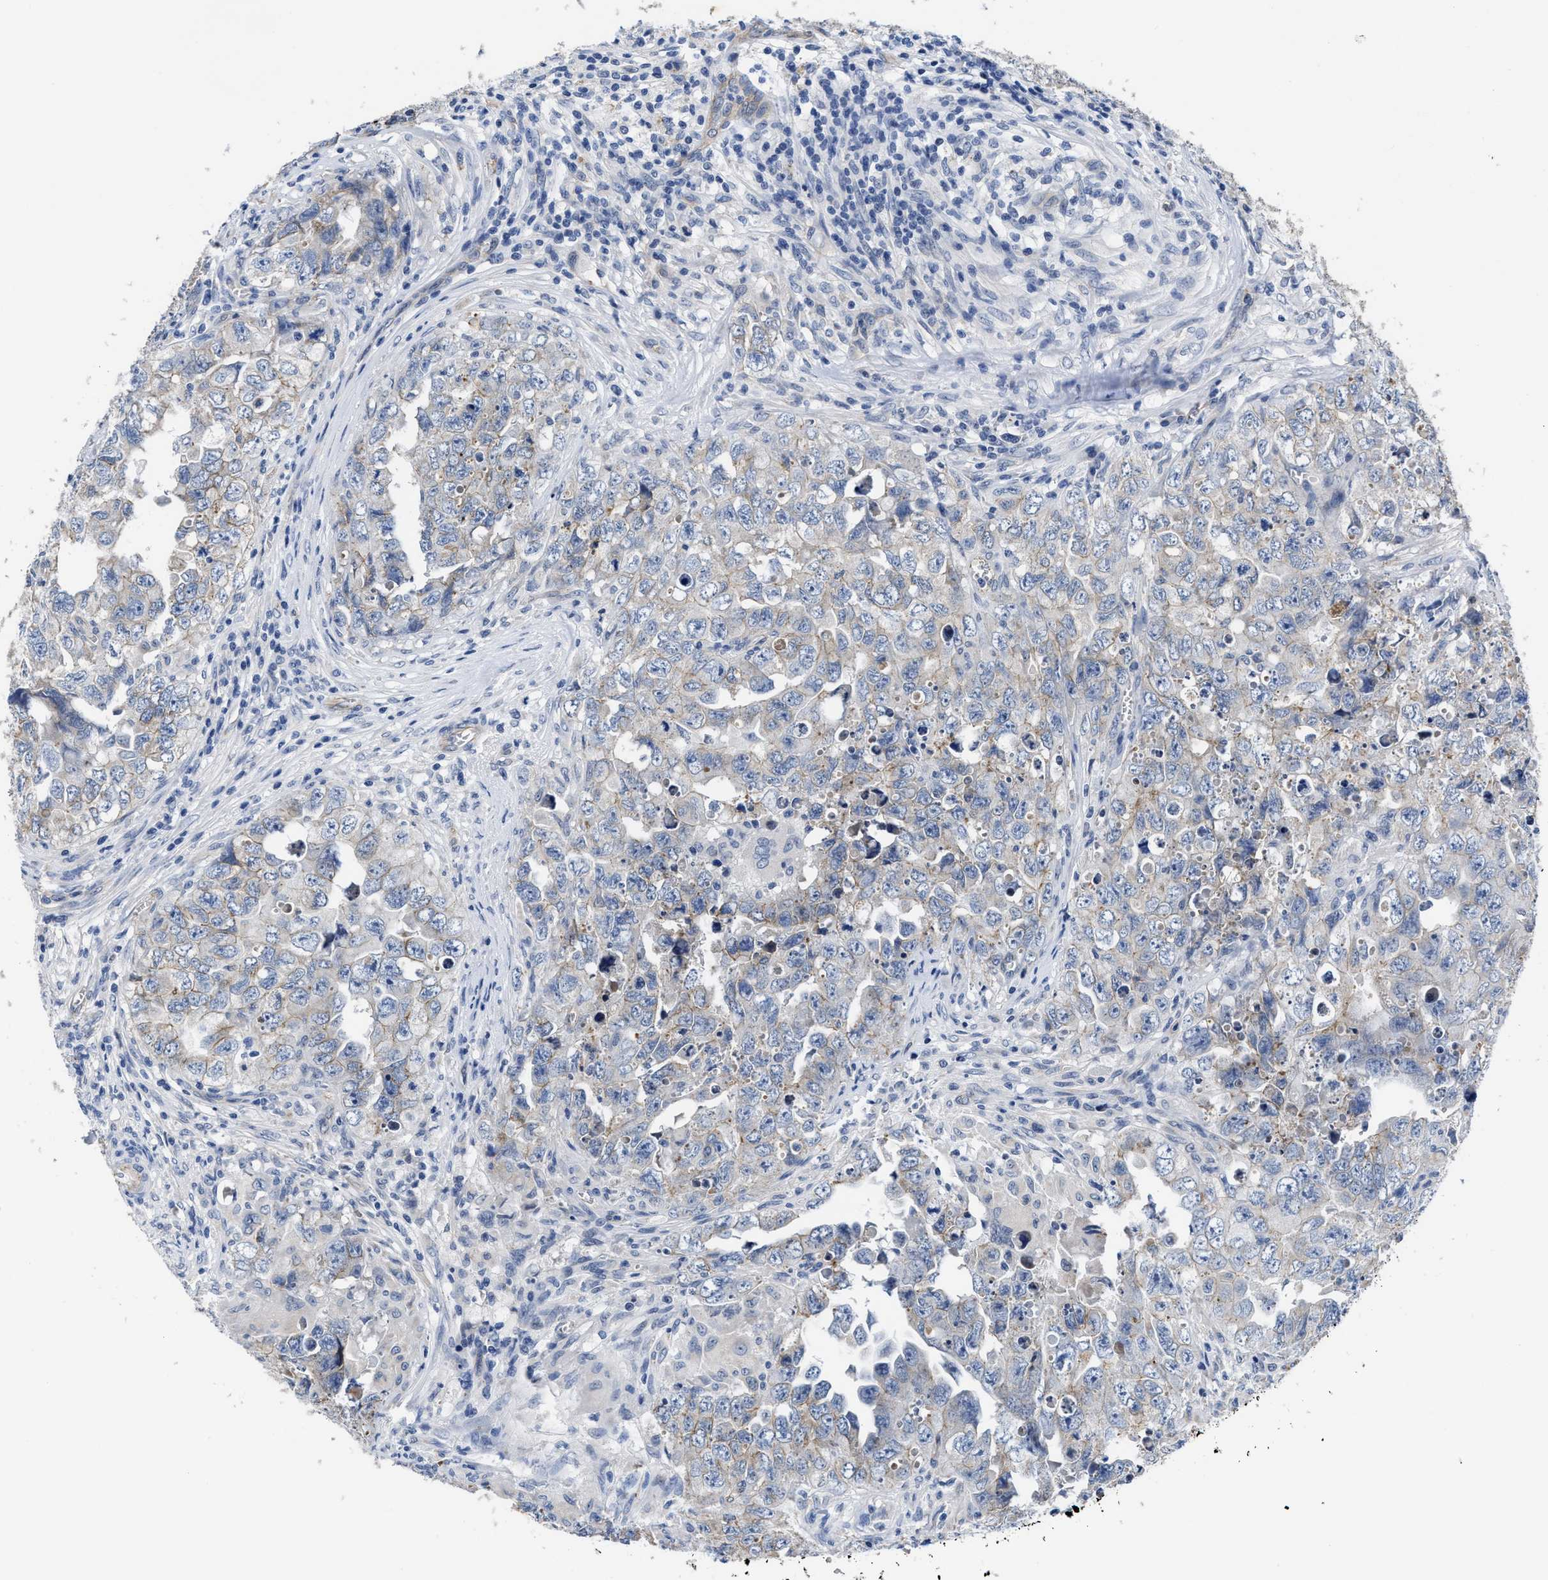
{"staining": {"intensity": "negative", "quantity": "none", "location": "none"}, "tissue": "testis cancer", "cell_type": "Tumor cells", "image_type": "cancer", "snomed": [{"axis": "morphology", "description": "Seminoma, NOS"}, {"axis": "morphology", "description": "Carcinoma, Embryonal, NOS"}, {"axis": "topography", "description": "Testis"}], "caption": "Image shows no protein expression in tumor cells of embryonal carcinoma (testis) tissue.", "gene": "GHITM", "patient": {"sex": "male", "age": 43}}